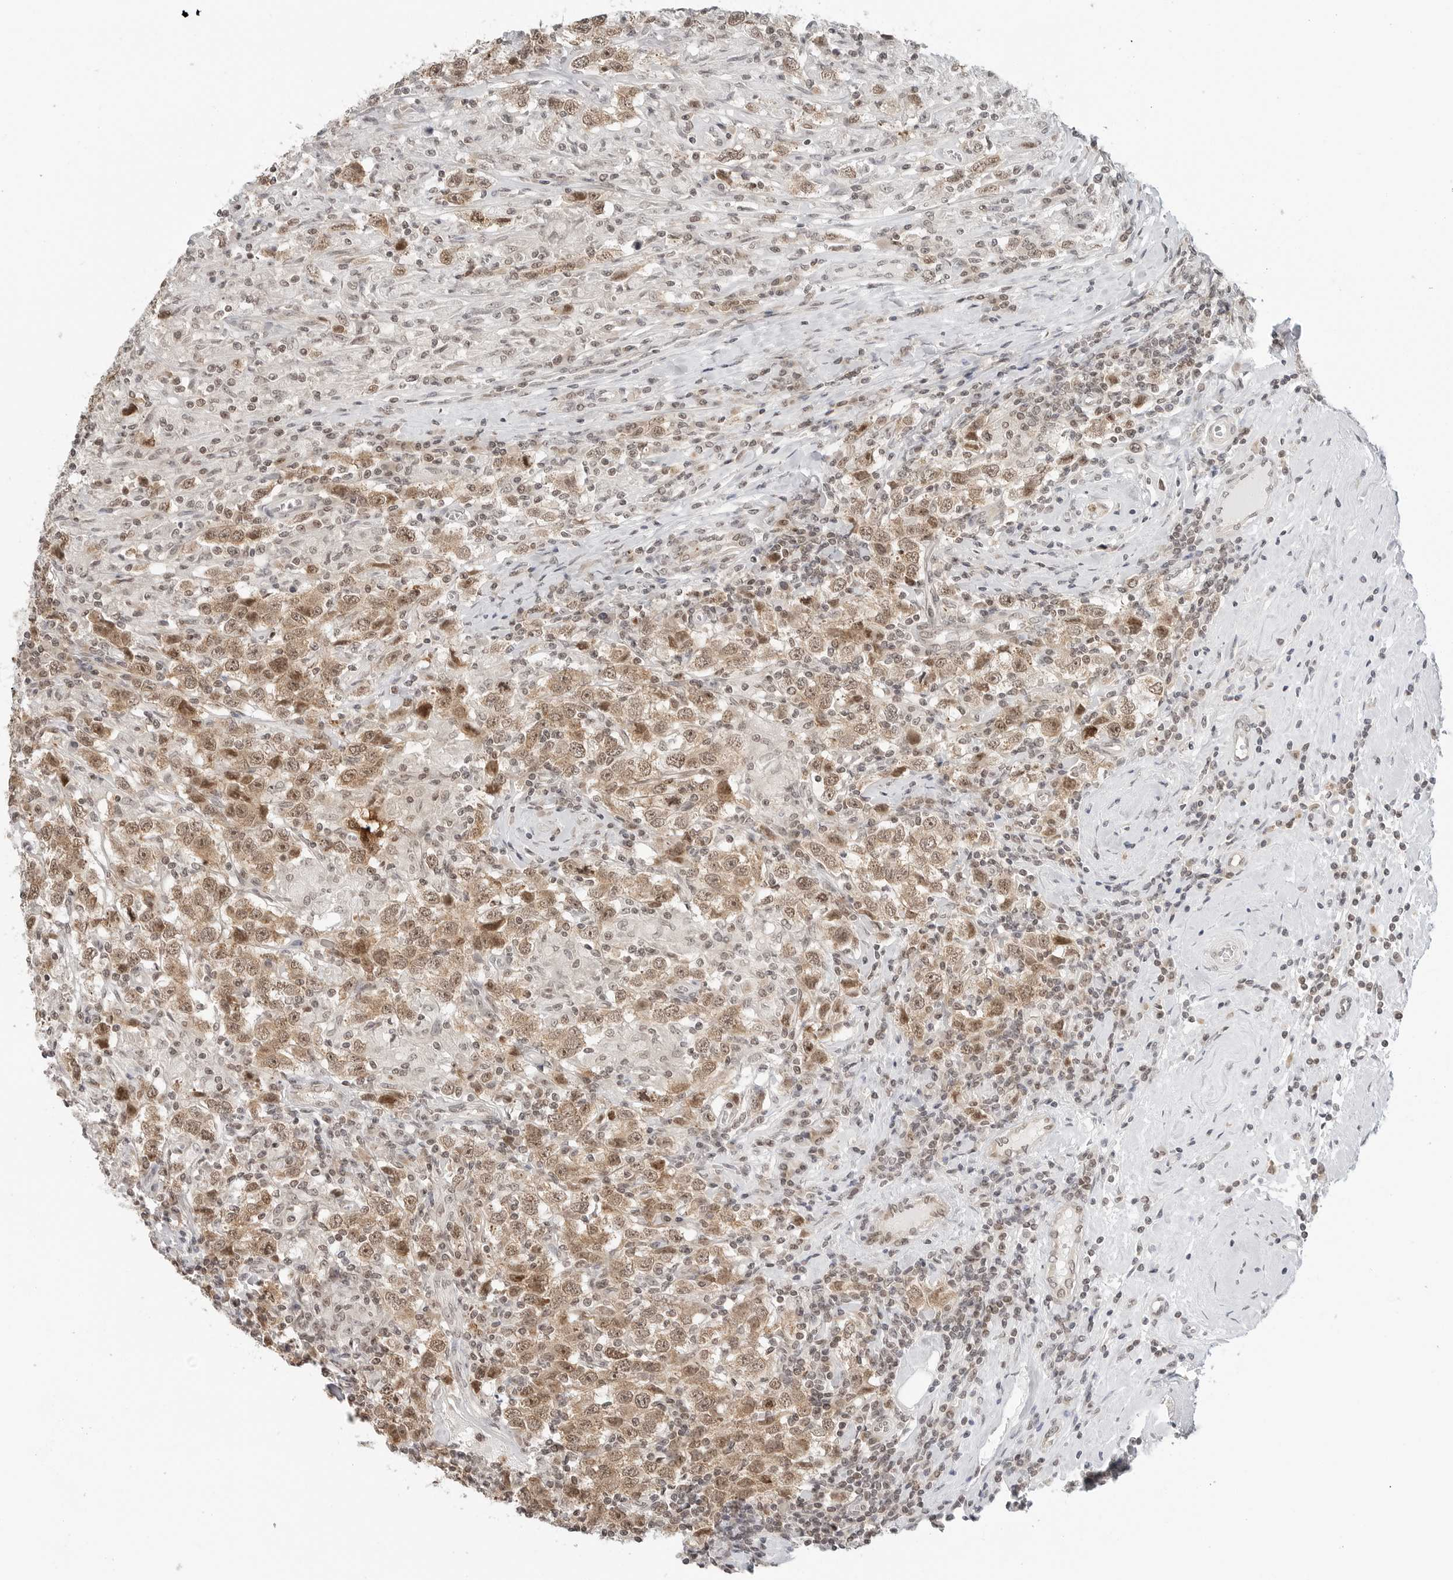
{"staining": {"intensity": "moderate", "quantity": ">75%", "location": "cytoplasmic/membranous,nuclear"}, "tissue": "testis cancer", "cell_type": "Tumor cells", "image_type": "cancer", "snomed": [{"axis": "morphology", "description": "Seminoma, NOS"}, {"axis": "topography", "description": "Testis"}], "caption": "Testis cancer (seminoma) stained with a brown dye exhibits moderate cytoplasmic/membranous and nuclear positive expression in approximately >75% of tumor cells.", "gene": "METAP1", "patient": {"sex": "male", "age": 41}}